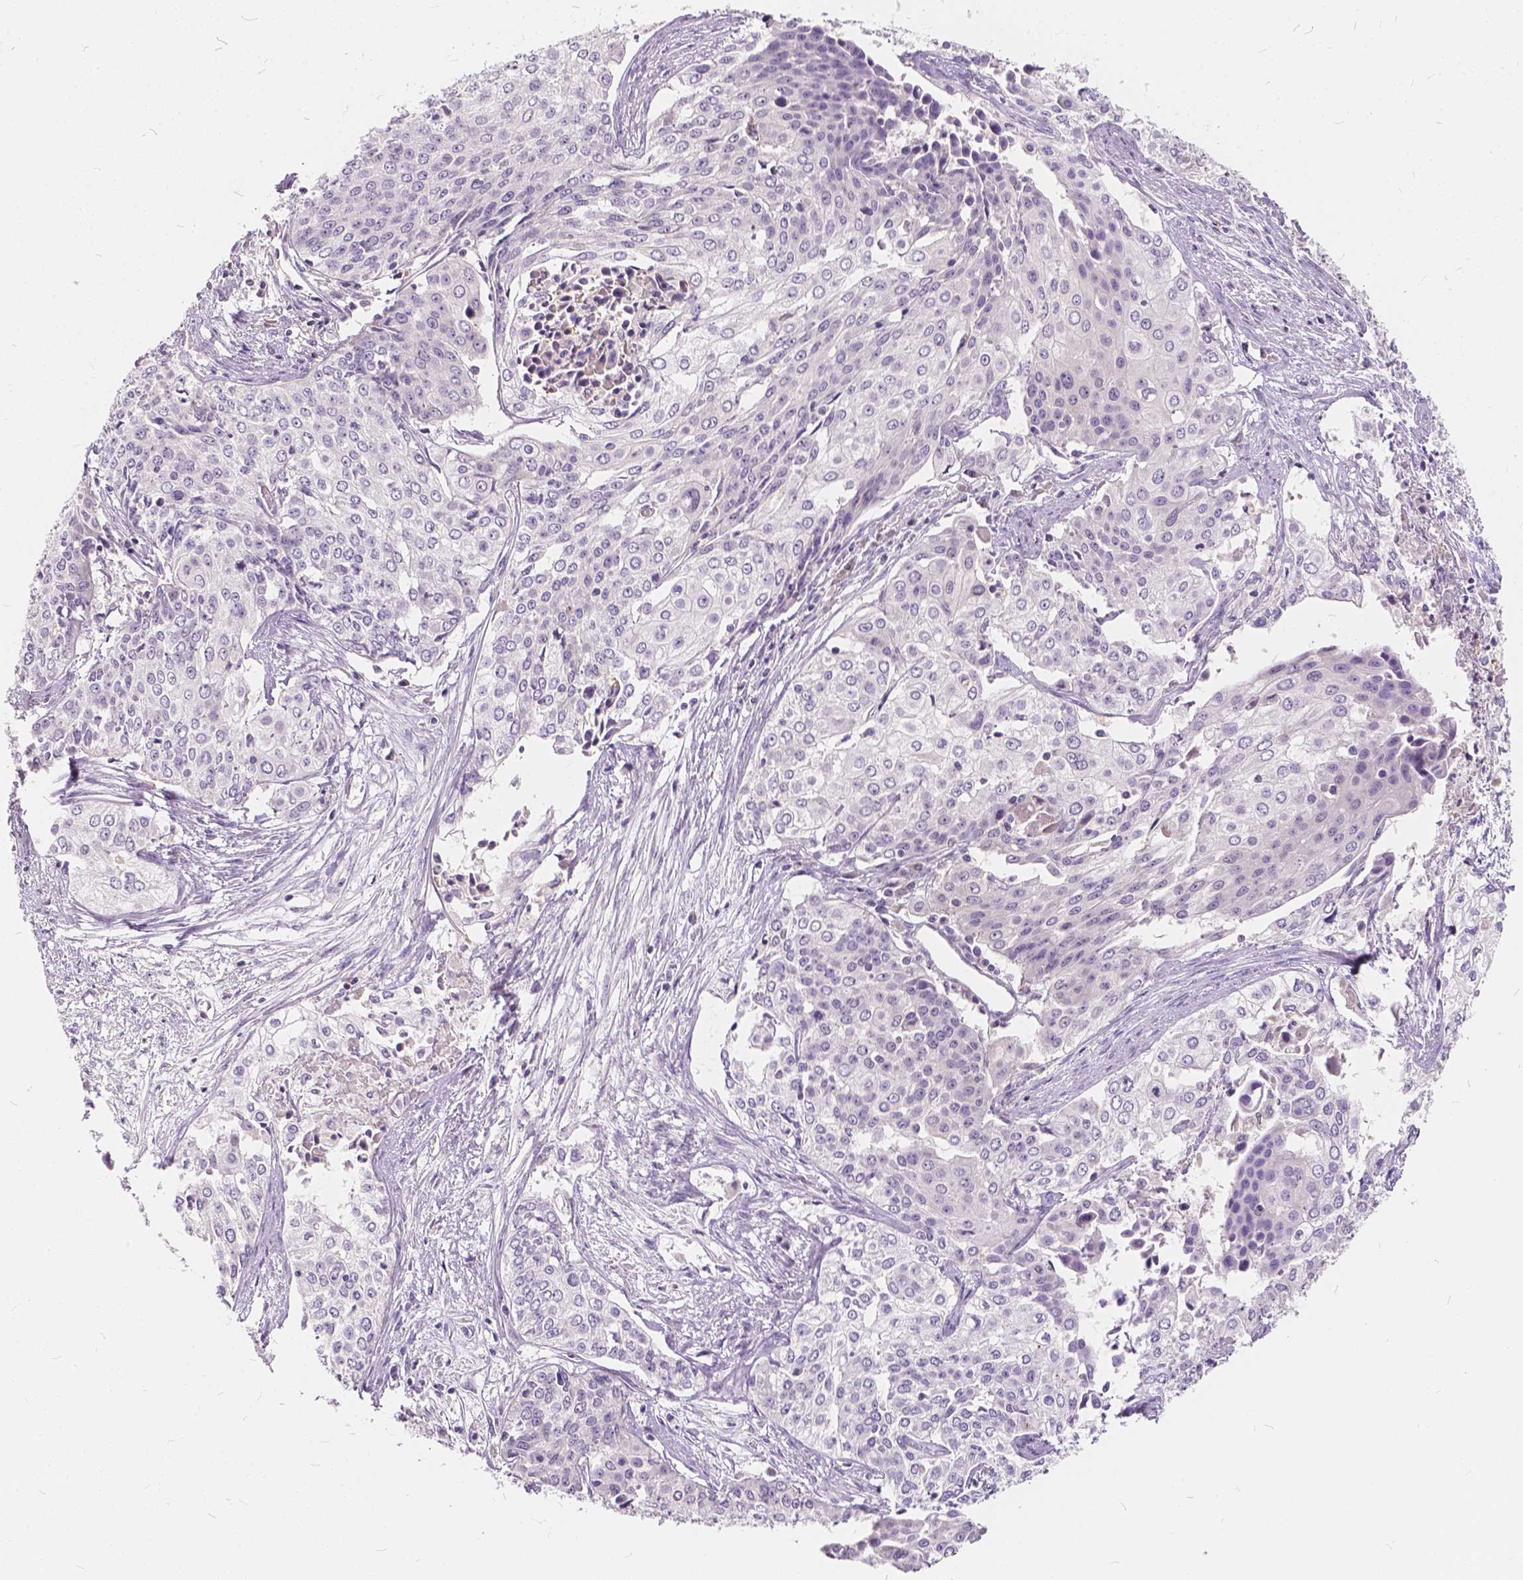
{"staining": {"intensity": "negative", "quantity": "none", "location": "none"}, "tissue": "cervical cancer", "cell_type": "Tumor cells", "image_type": "cancer", "snomed": [{"axis": "morphology", "description": "Squamous cell carcinoma, NOS"}, {"axis": "topography", "description": "Cervix"}], "caption": "Tumor cells are negative for brown protein staining in cervical cancer (squamous cell carcinoma).", "gene": "KIAA0513", "patient": {"sex": "female", "age": 39}}